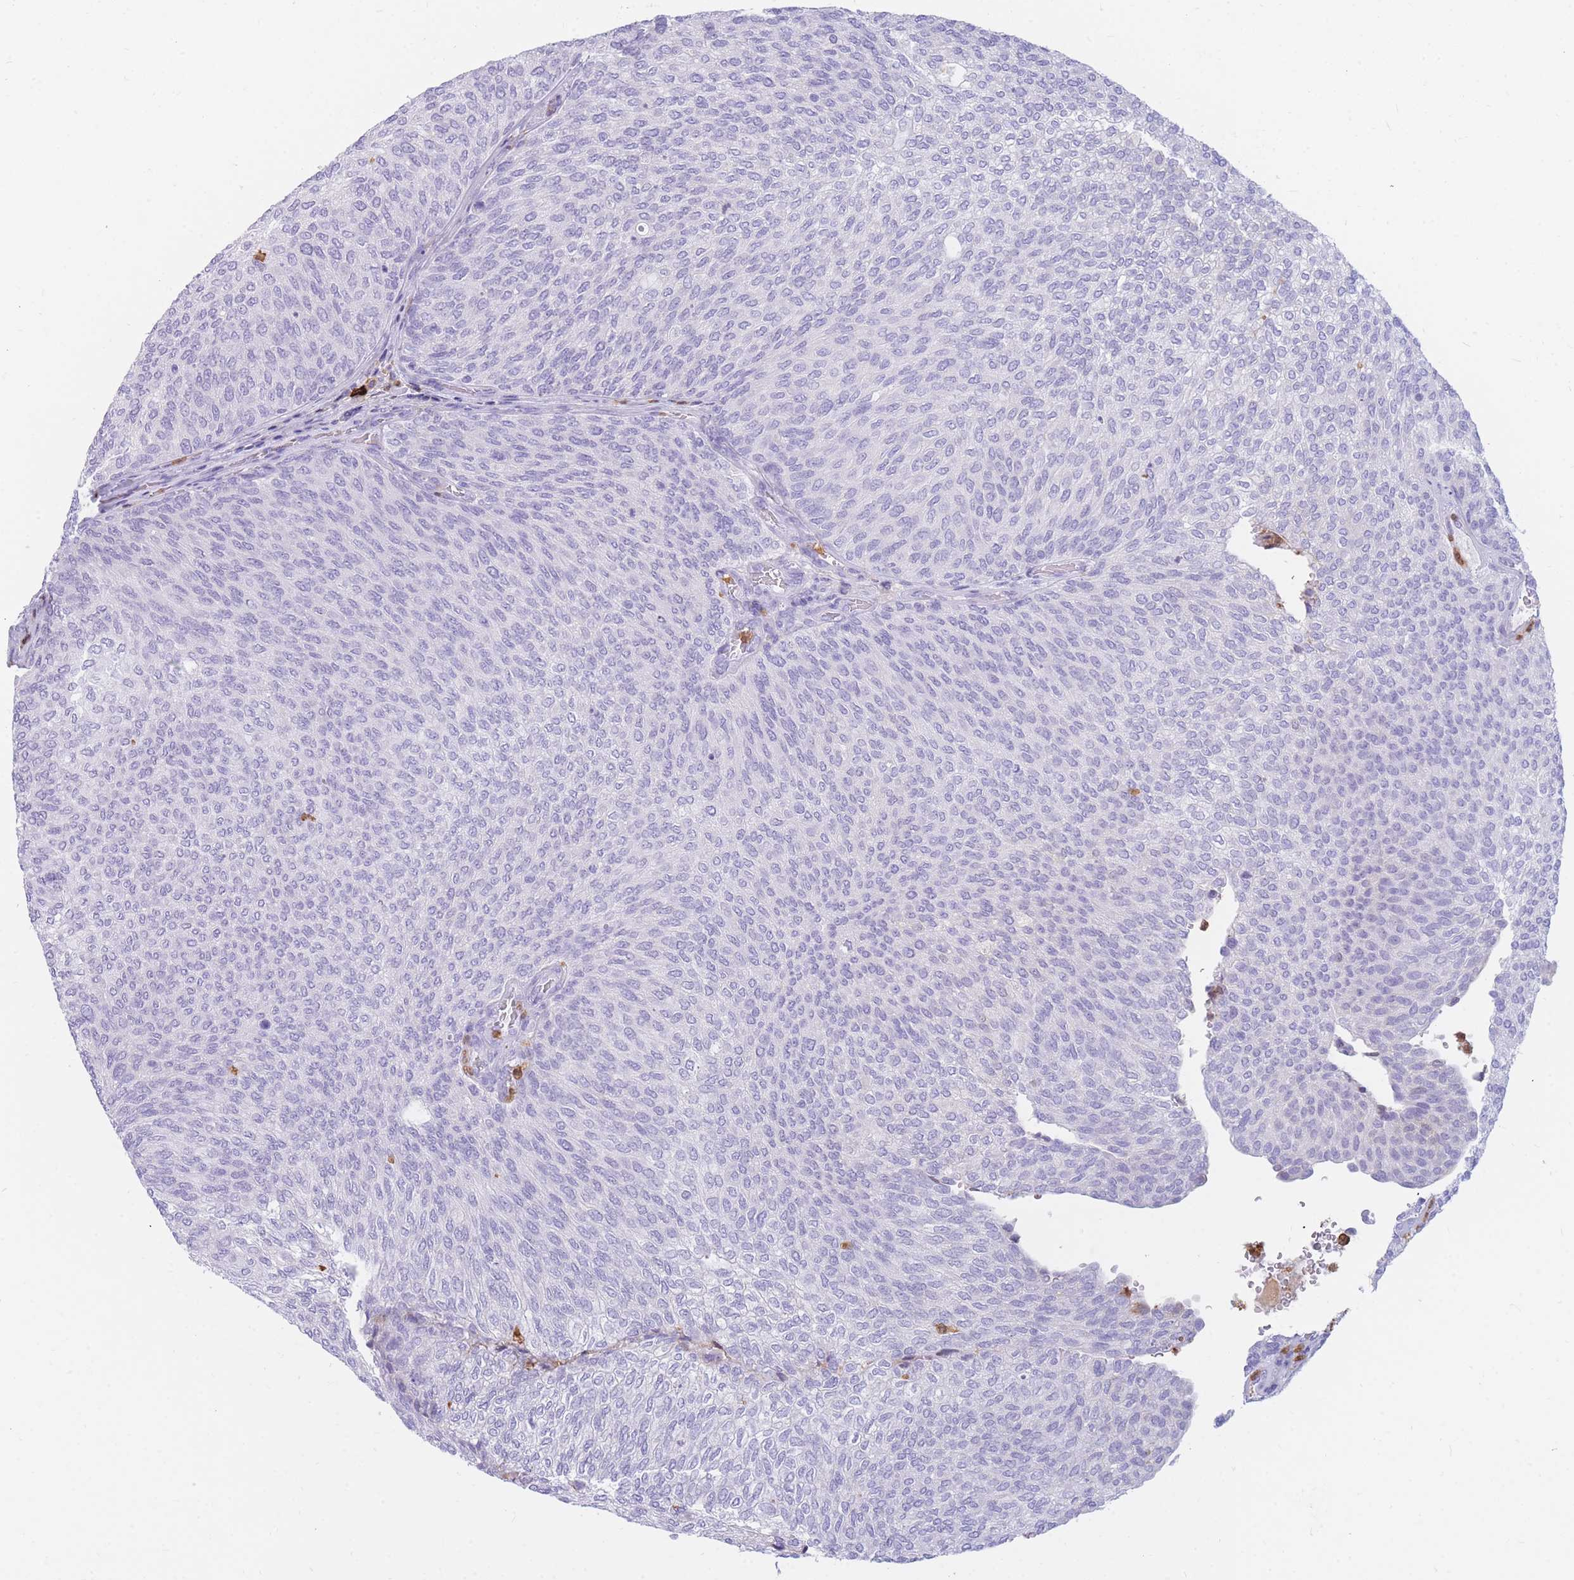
{"staining": {"intensity": "negative", "quantity": "none", "location": "none"}, "tissue": "urothelial cancer", "cell_type": "Tumor cells", "image_type": "cancer", "snomed": [{"axis": "morphology", "description": "Urothelial carcinoma, Low grade"}, {"axis": "topography", "description": "Urinary bladder"}], "caption": "A high-resolution micrograph shows IHC staining of low-grade urothelial carcinoma, which exhibits no significant expression in tumor cells. (DAB immunohistochemistry (IHC), high magnification).", "gene": "TPSAB1", "patient": {"sex": "female", "age": 79}}